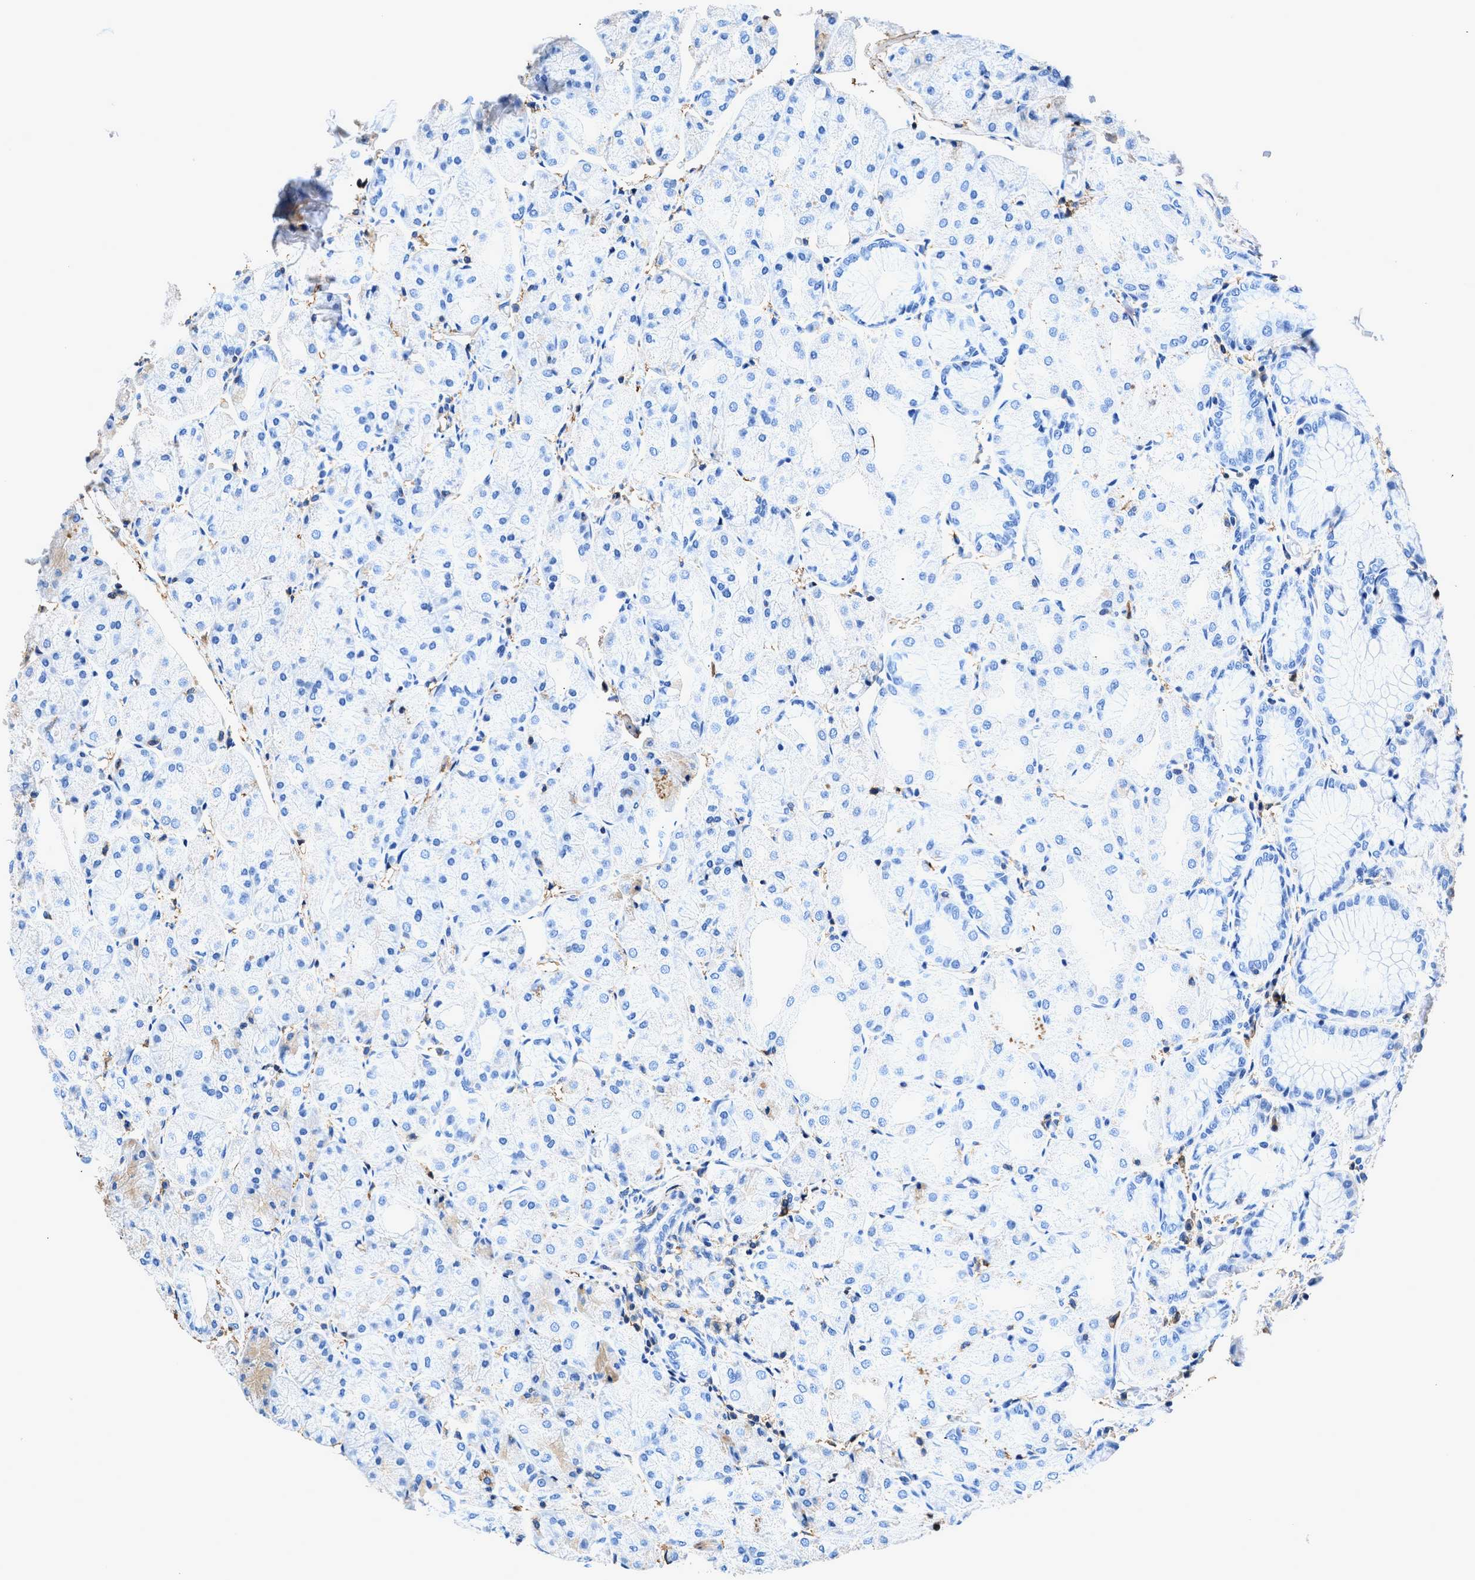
{"staining": {"intensity": "negative", "quantity": "none", "location": "none"}, "tissue": "stomach", "cell_type": "Glandular cells", "image_type": "normal", "snomed": [{"axis": "morphology", "description": "Normal tissue, NOS"}, {"axis": "topography", "description": "Stomach, upper"}], "caption": "High power microscopy micrograph of an IHC photomicrograph of normal stomach, revealing no significant positivity in glandular cells.", "gene": "KCNQ4", "patient": {"sex": "male", "age": 72}}